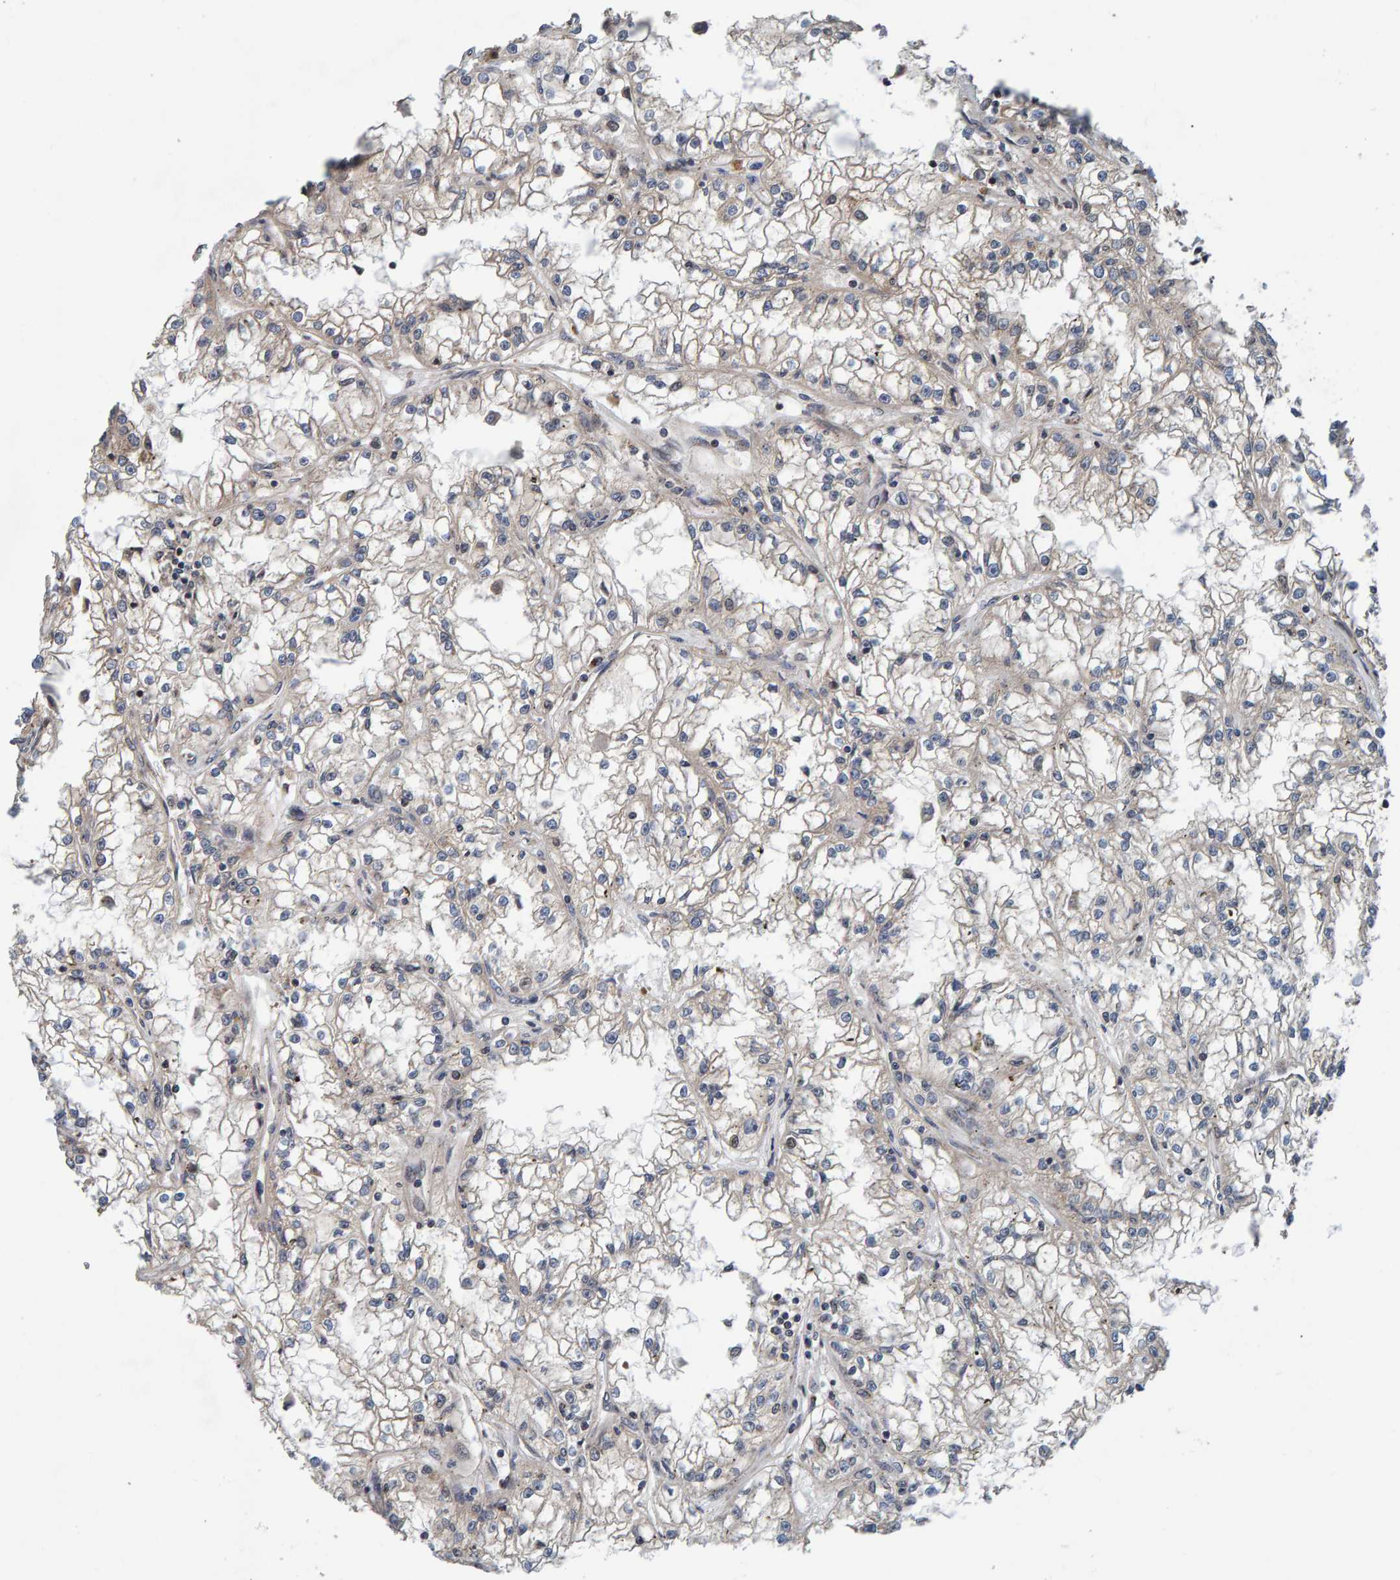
{"staining": {"intensity": "weak", "quantity": "<25%", "location": "cytoplasmic/membranous"}, "tissue": "renal cancer", "cell_type": "Tumor cells", "image_type": "cancer", "snomed": [{"axis": "morphology", "description": "Adenocarcinoma, NOS"}, {"axis": "topography", "description": "Kidney"}], "caption": "Immunohistochemical staining of human renal adenocarcinoma displays no significant expression in tumor cells.", "gene": "CCDC25", "patient": {"sex": "male", "age": 56}}